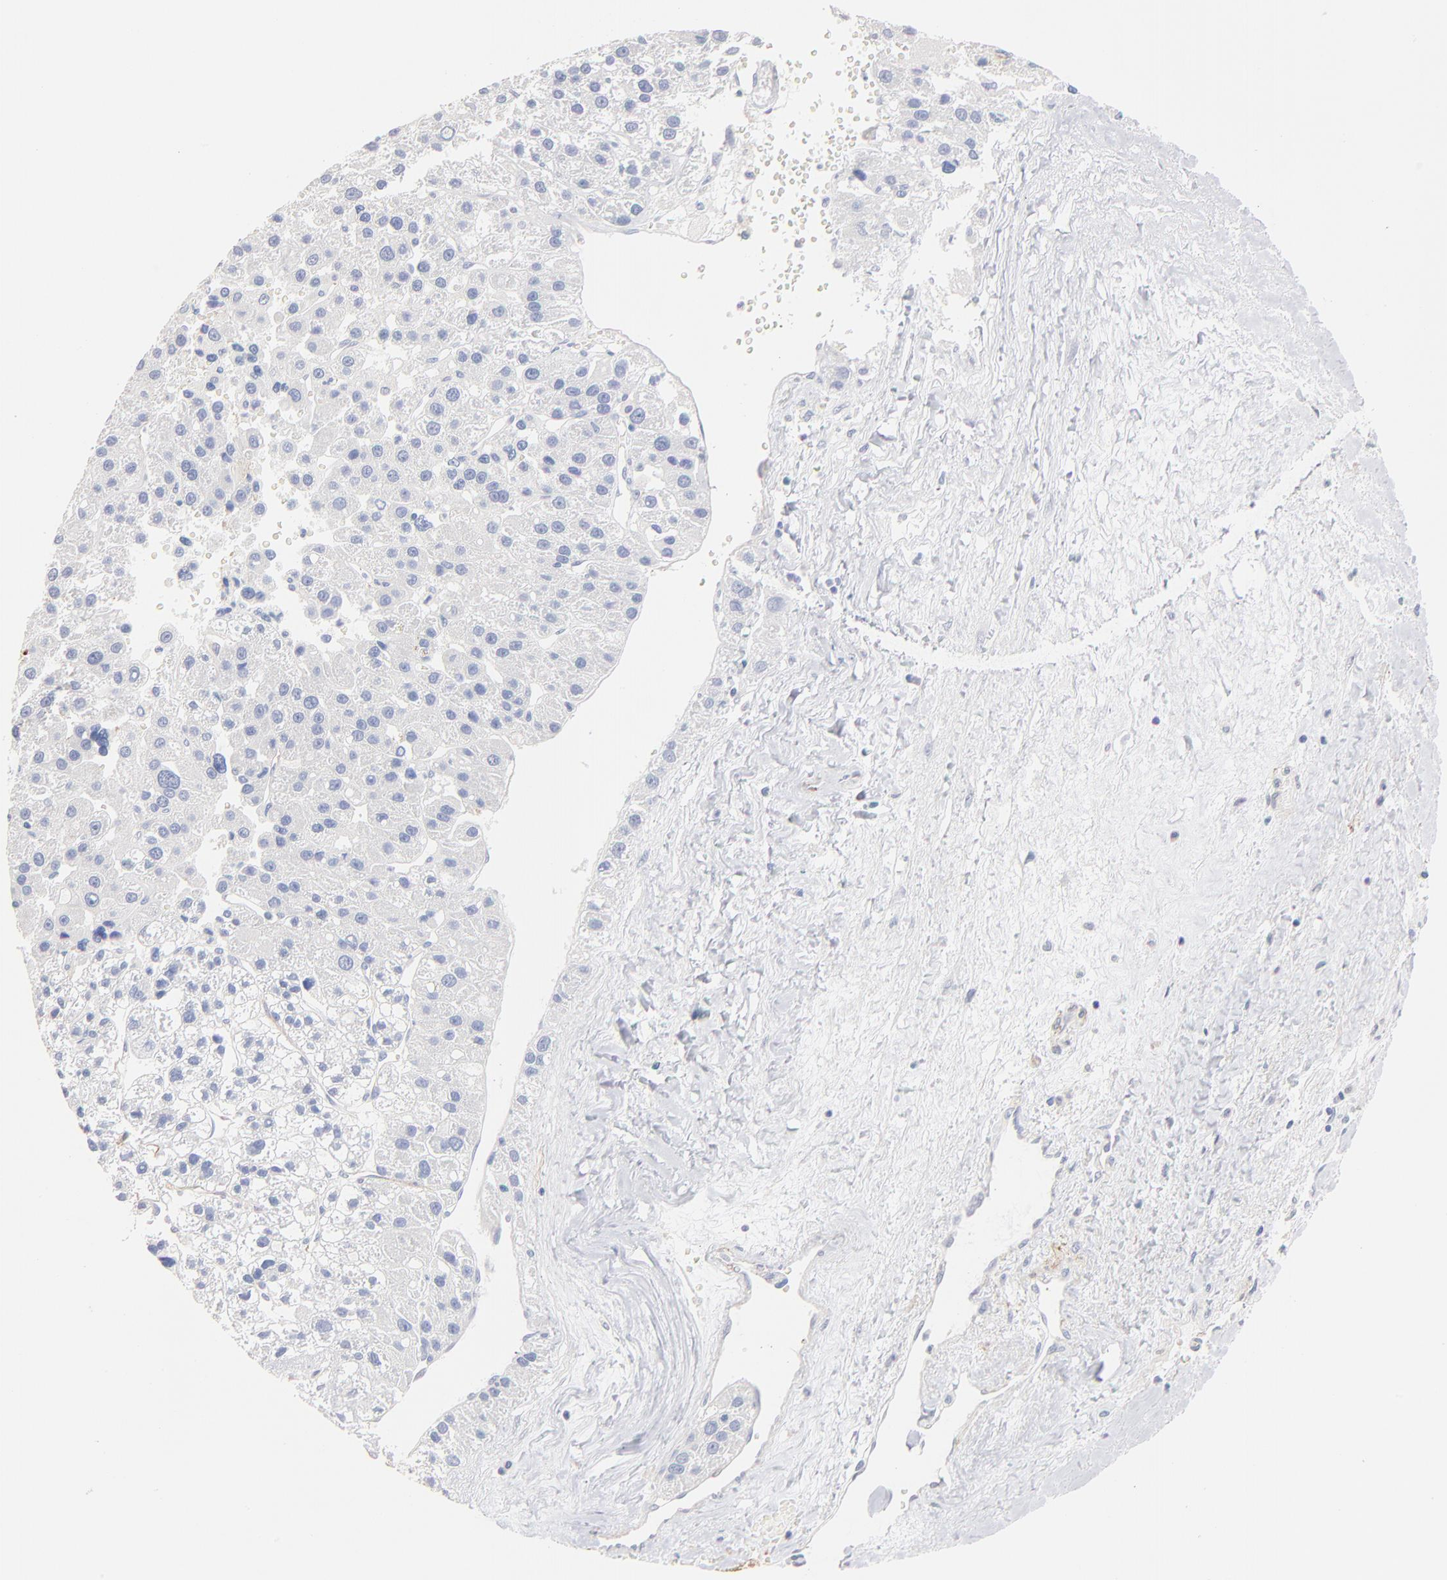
{"staining": {"intensity": "negative", "quantity": "none", "location": "none"}, "tissue": "liver cancer", "cell_type": "Tumor cells", "image_type": "cancer", "snomed": [{"axis": "morphology", "description": "Carcinoma, Hepatocellular, NOS"}, {"axis": "topography", "description": "Liver"}], "caption": "Image shows no protein positivity in tumor cells of hepatocellular carcinoma (liver) tissue.", "gene": "ITGA8", "patient": {"sex": "female", "age": 85}}